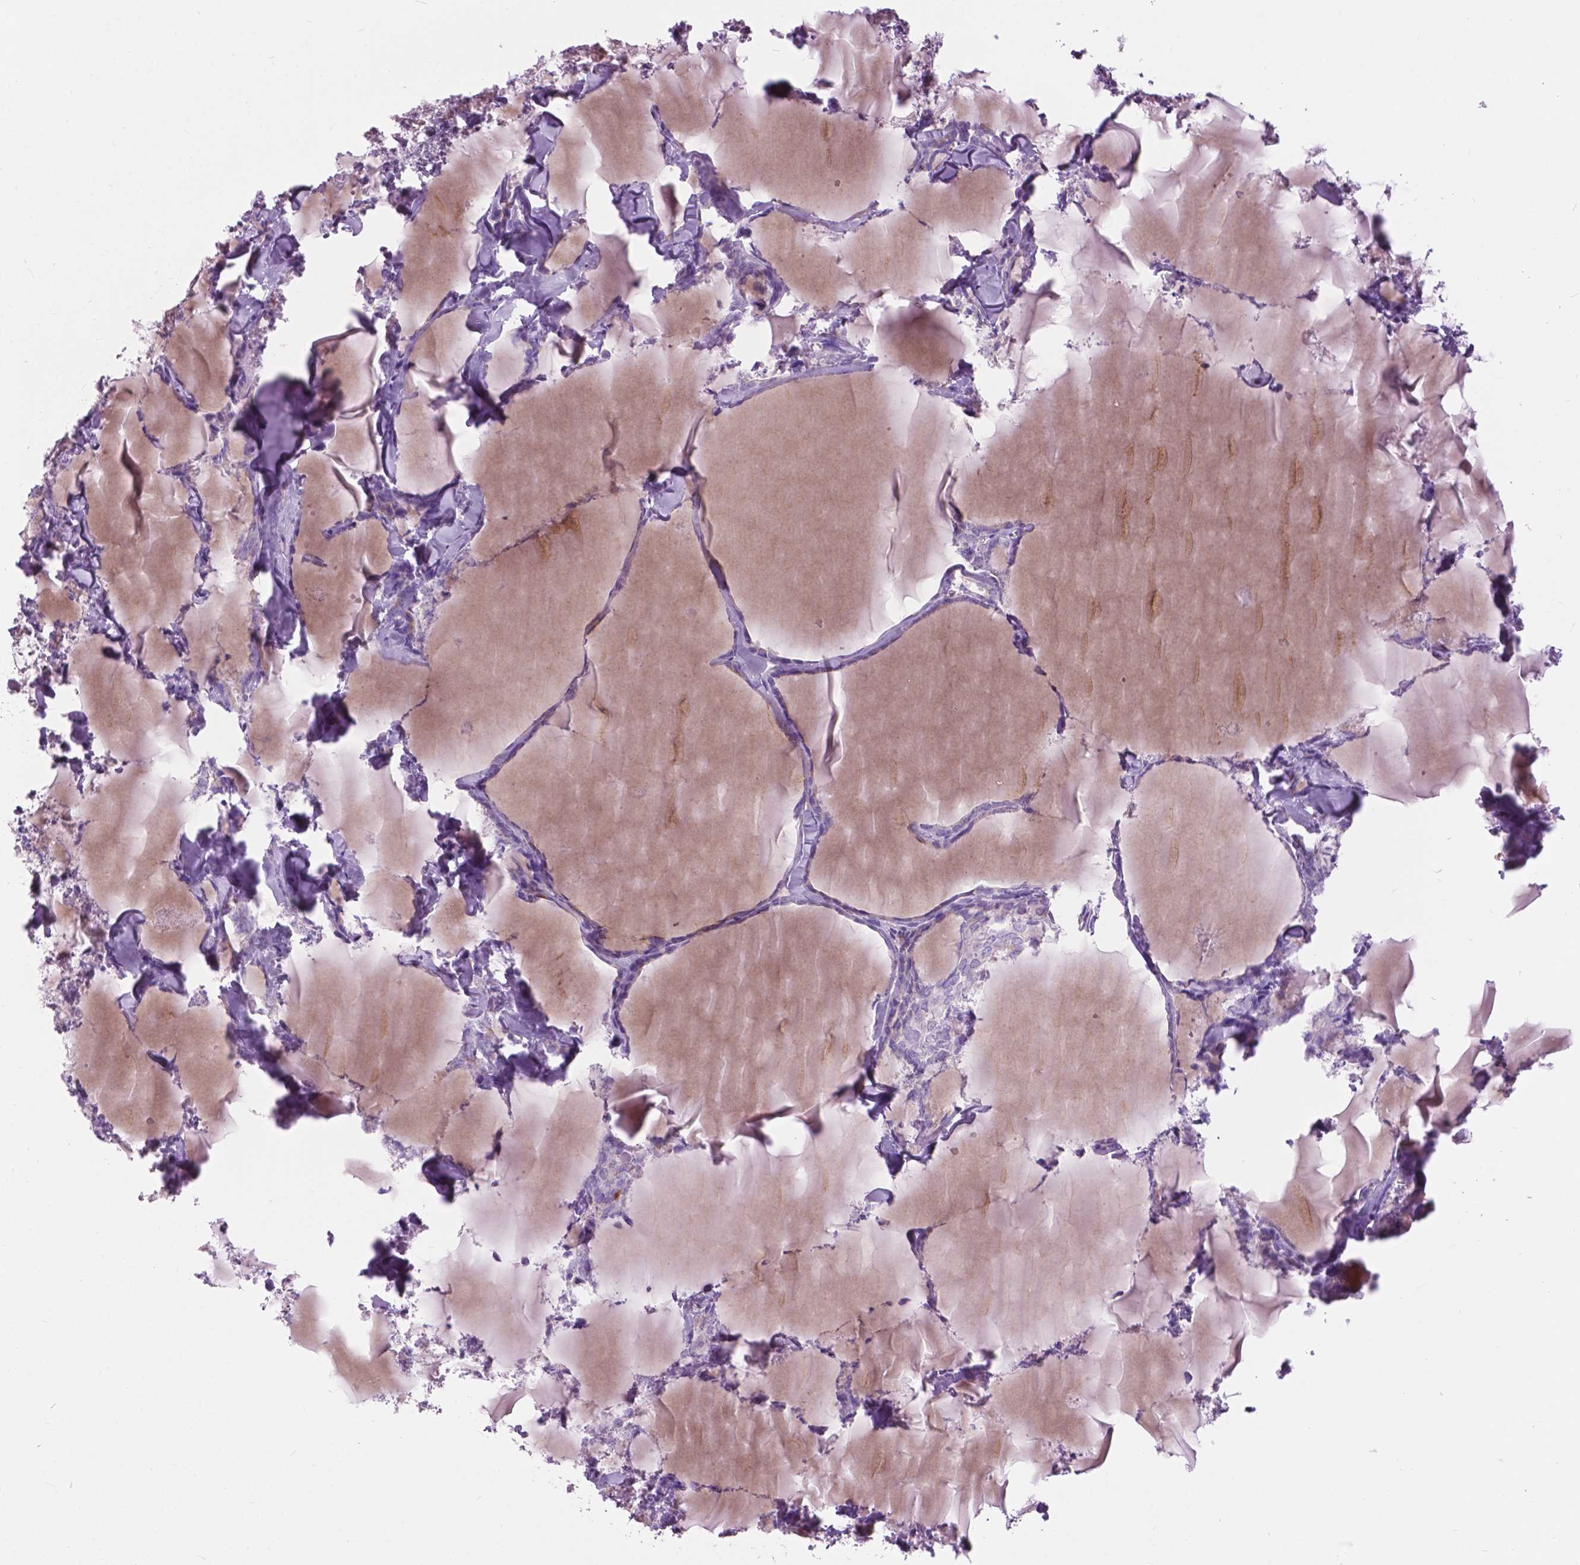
{"staining": {"intensity": "negative", "quantity": "none", "location": "none"}, "tissue": "thyroid cancer", "cell_type": "Tumor cells", "image_type": "cancer", "snomed": [{"axis": "morphology", "description": "Papillary adenocarcinoma, NOS"}, {"axis": "topography", "description": "Thyroid gland"}], "caption": "Papillary adenocarcinoma (thyroid) was stained to show a protein in brown. There is no significant staining in tumor cells.", "gene": "PRR35", "patient": {"sex": "male", "age": 30}}